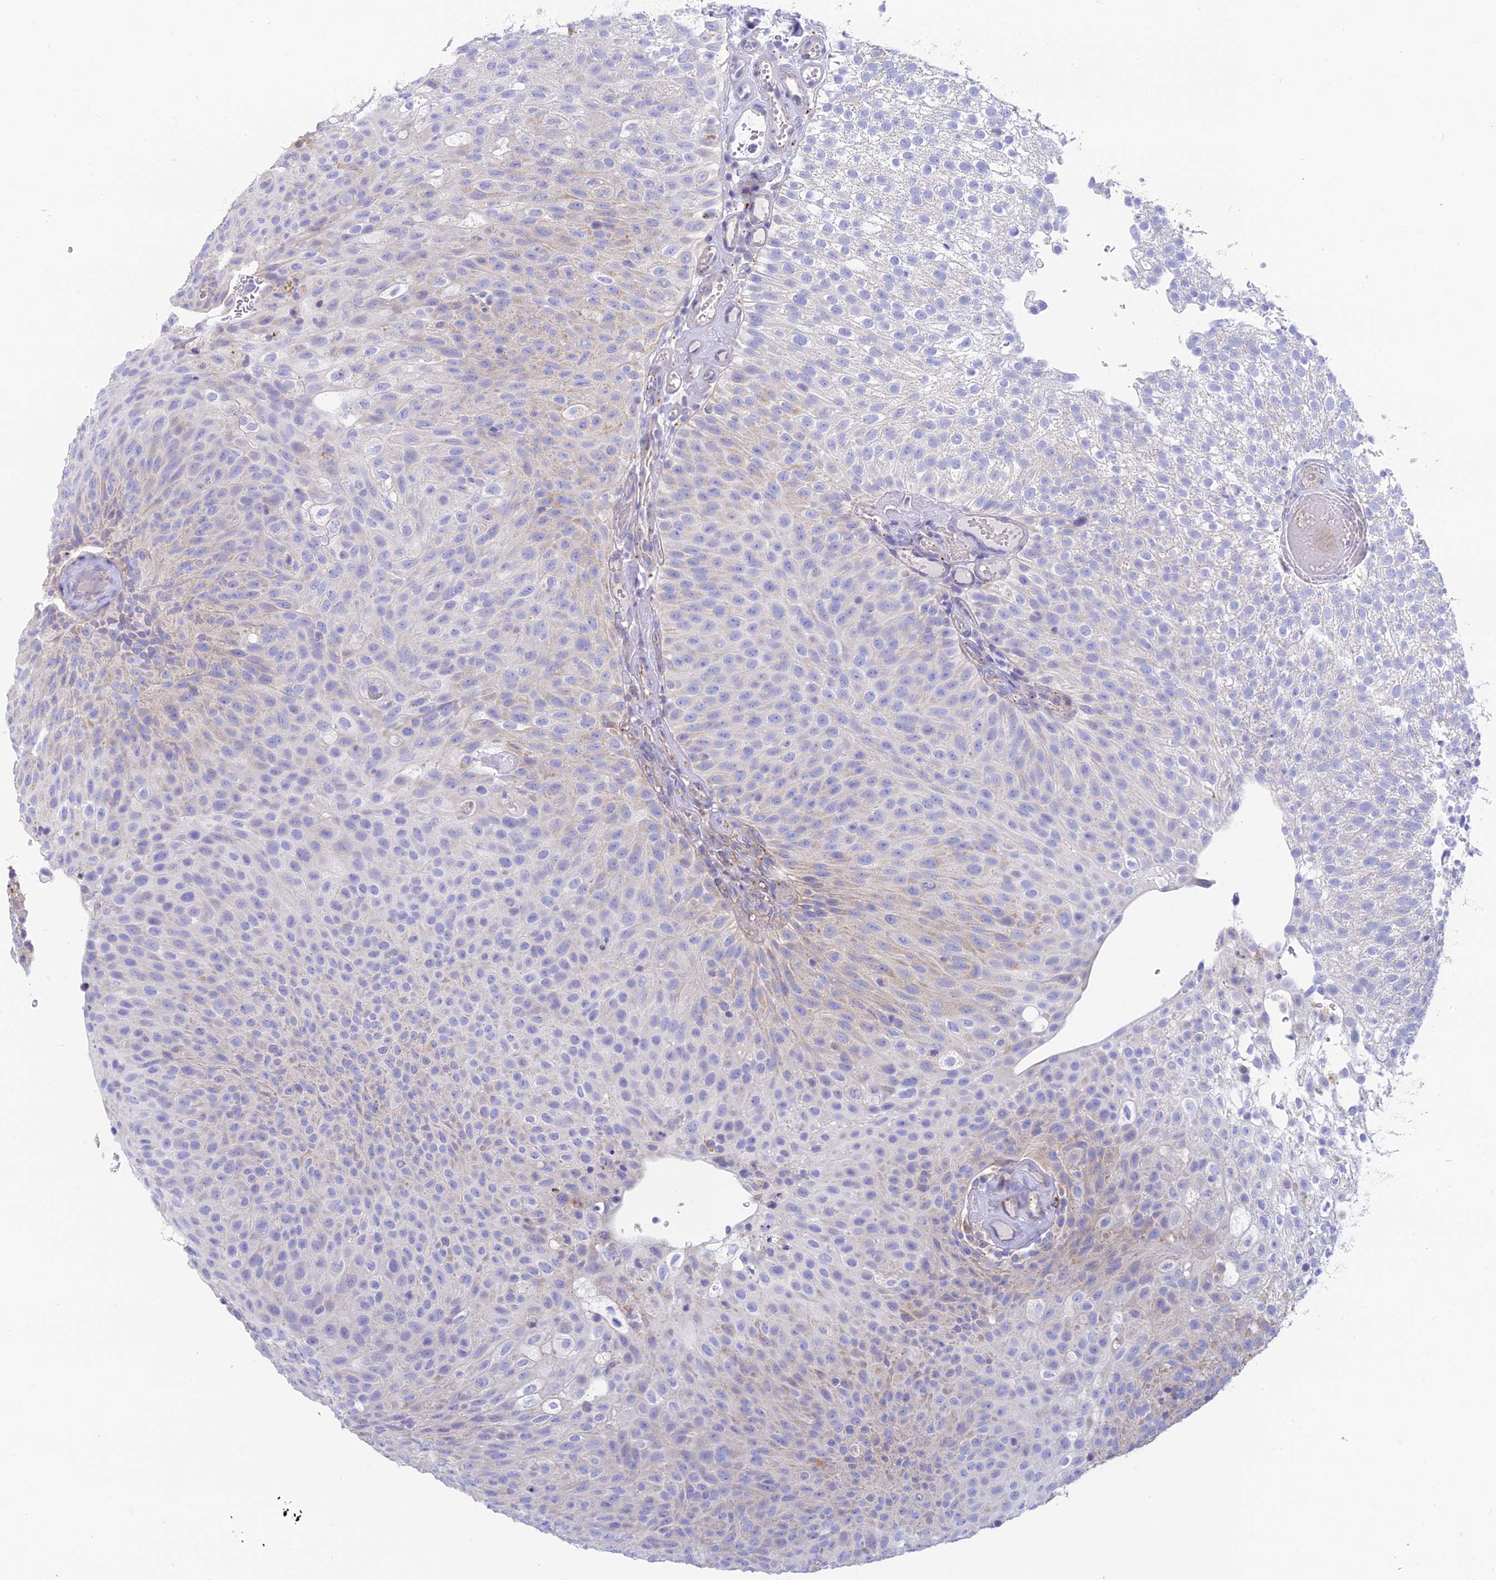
{"staining": {"intensity": "negative", "quantity": "none", "location": "none"}, "tissue": "urothelial cancer", "cell_type": "Tumor cells", "image_type": "cancer", "snomed": [{"axis": "morphology", "description": "Urothelial carcinoma, Low grade"}, {"axis": "topography", "description": "Urinary bladder"}], "caption": "High power microscopy histopathology image of an IHC micrograph of urothelial carcinoma (low-grade), revealing no significant staining in tumor cells.", "gene": "WDR6", "patient": {"sex": "male", "age": 78}}